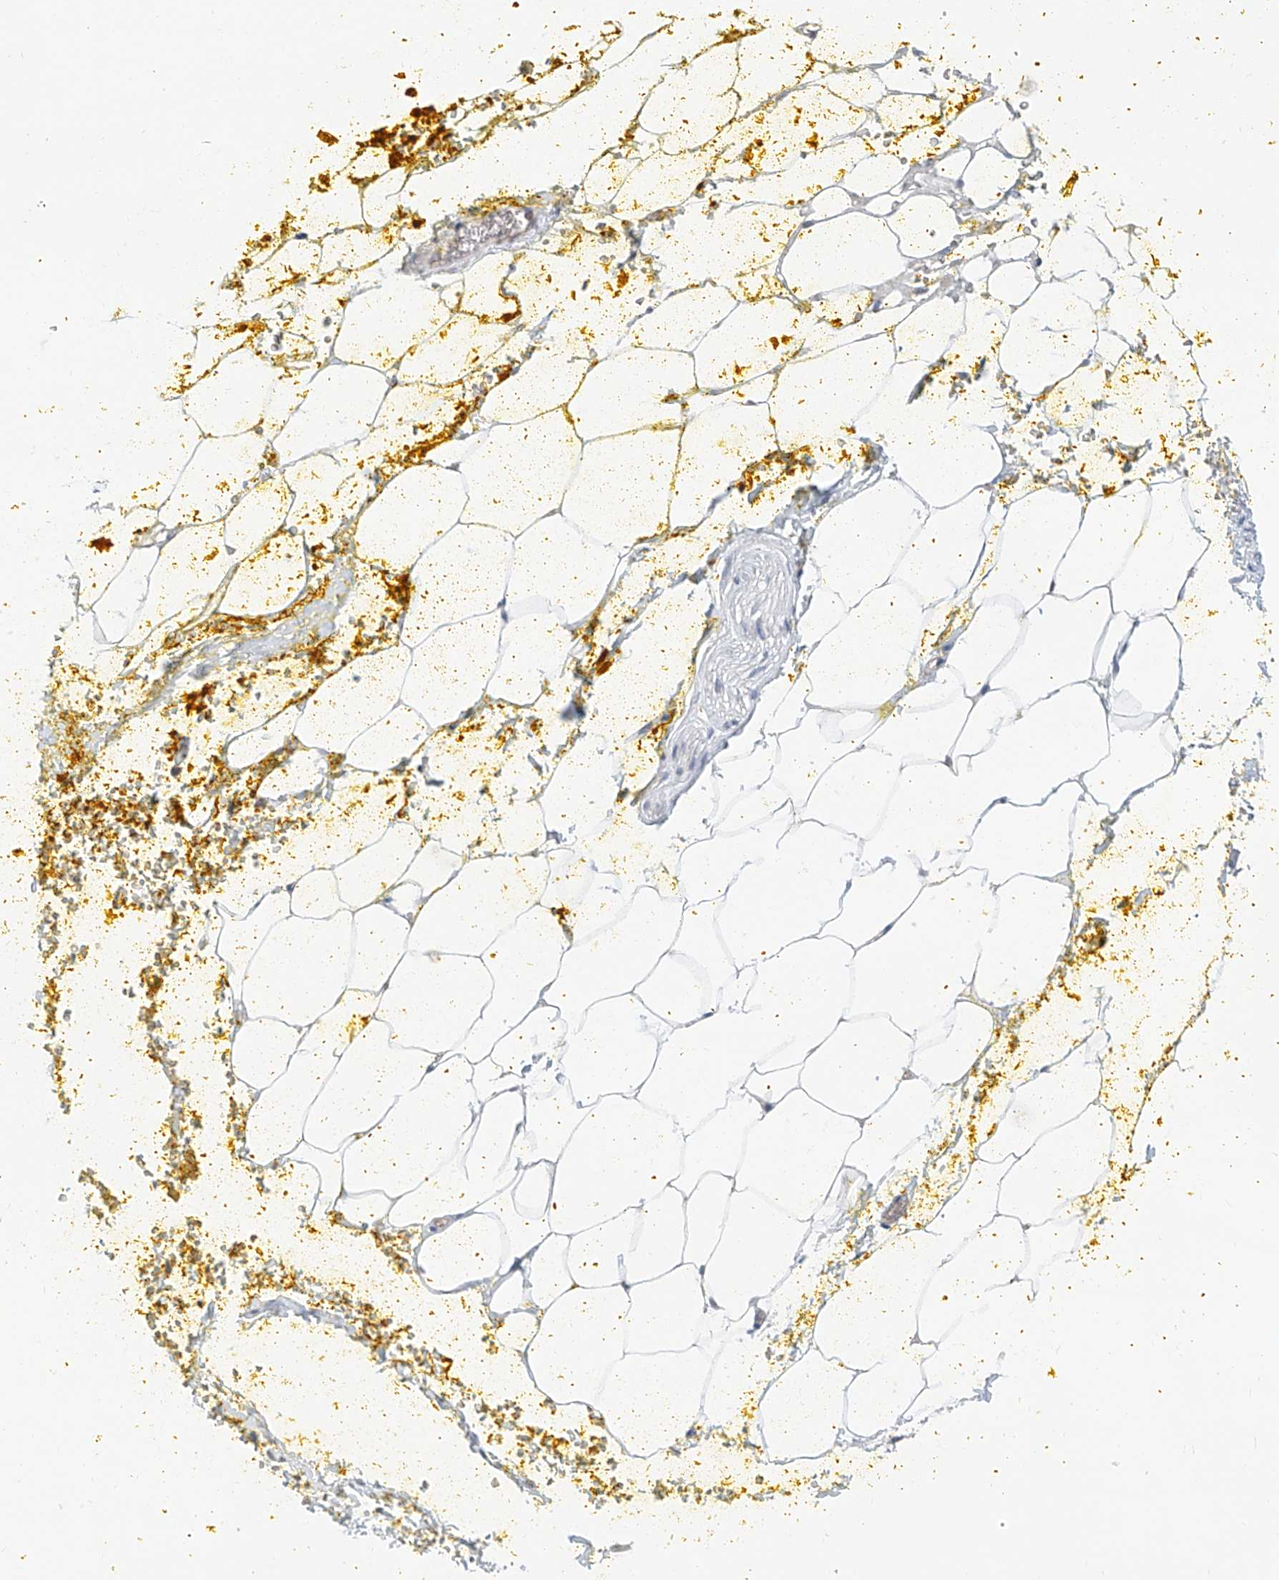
{"staining": {"intensity": "negative", "quantity": "none", "location": "none"}, "tissue": "adipose tissue", "cell_type": "Adipocytes", "image_type": "normal", "snomed": [{"axis": "morphology", "description": "Normal tissue, NOS"}, {"axis": "morphology", "description": "Adenocarcinoma, Low grade"}, {"axis": "topography", "description": "Prostate"}, {"axis": "topography", "description": "Peripheral nerve tissue"}], "caption": "A high-resolution histopathology image shows immunohistochemistry staining of benign adipose tissue, which exhibits no significant expression in adipocytes. The staining is performed using DAB (3,3'-diaminobenzidine) brown chromogen with nuclei counter-stained in using hematoxylin.", "gene": "KCNK10", "patient": {"sex": "male", "age": 63}}